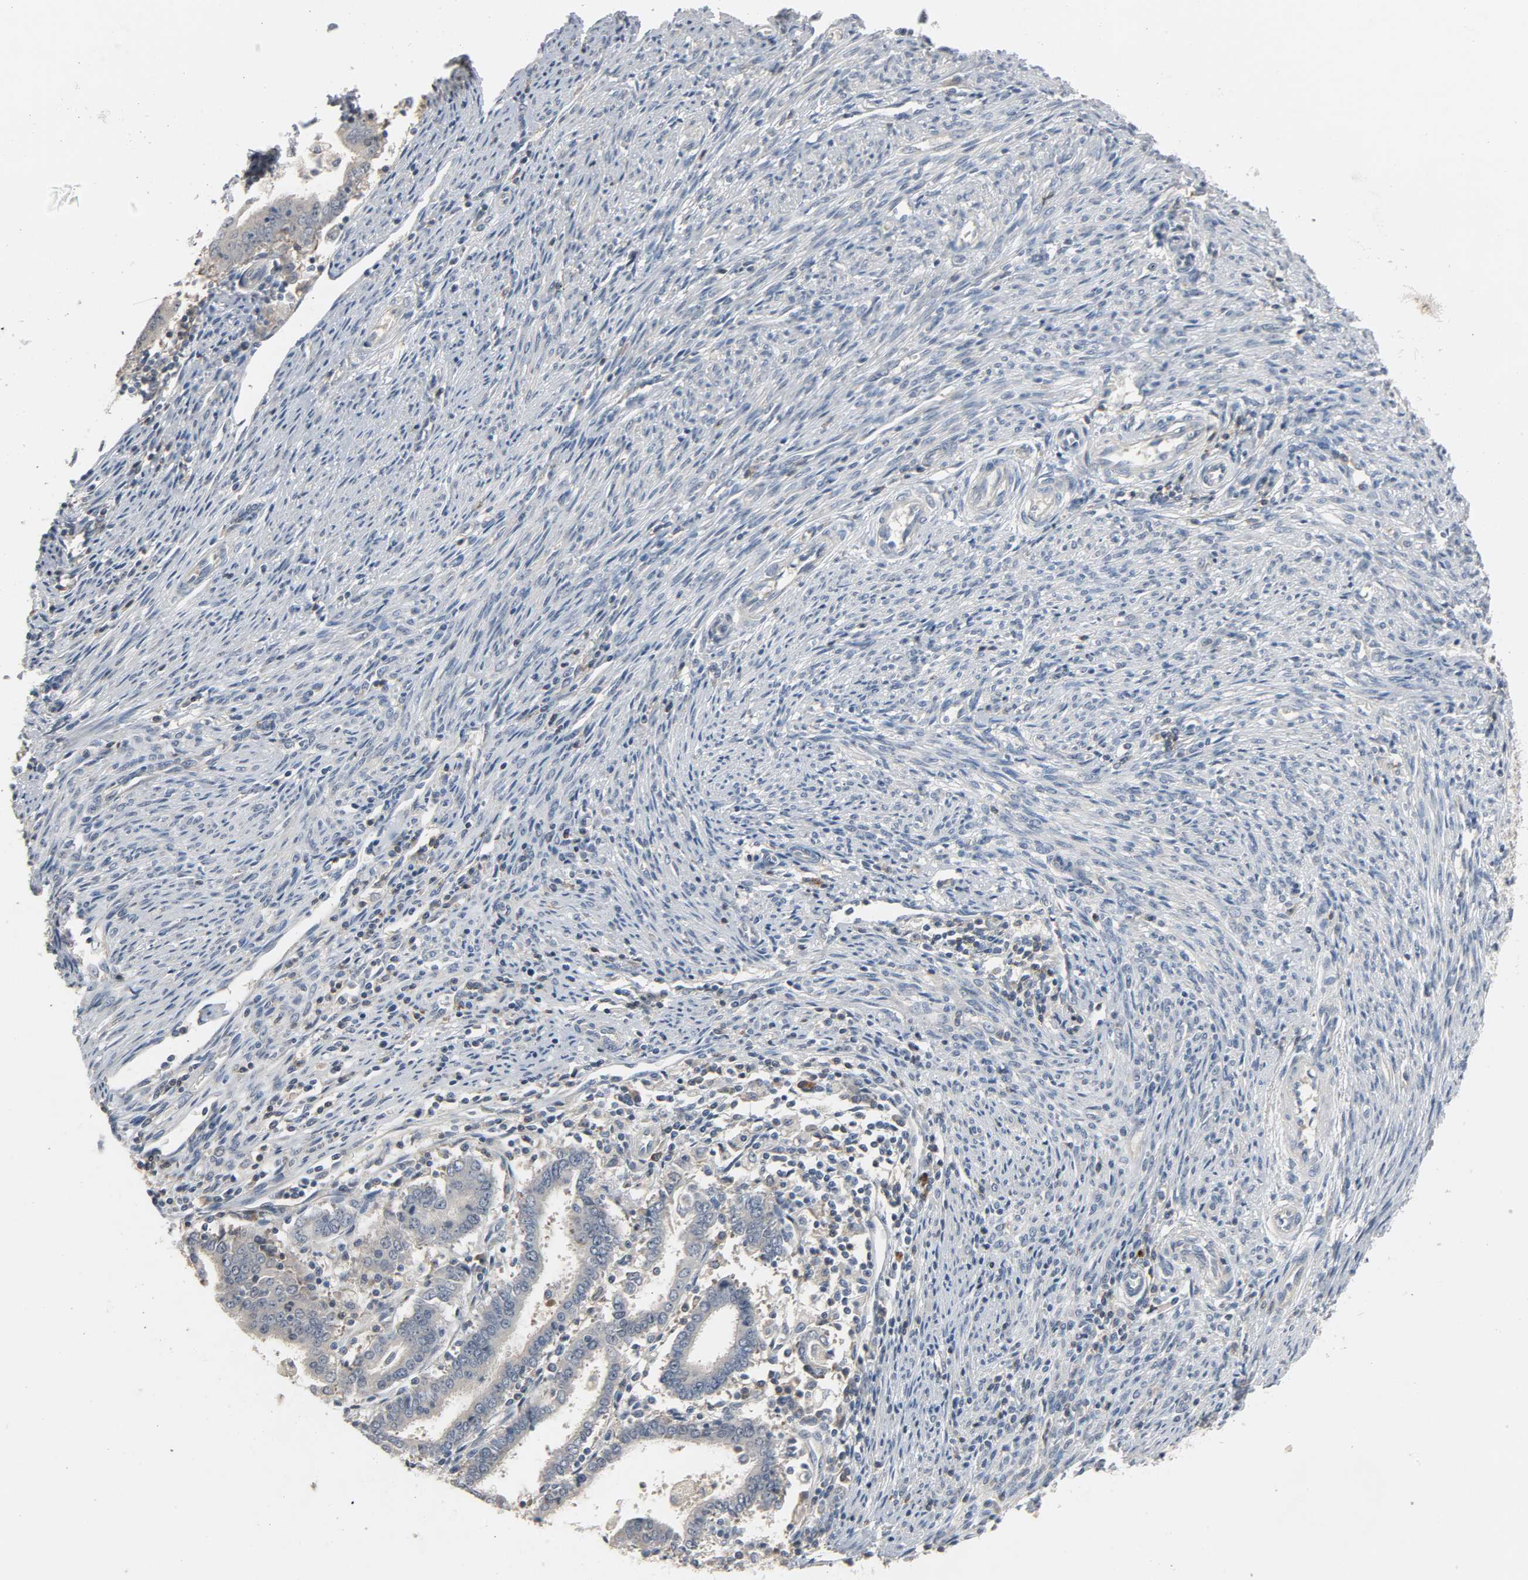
{"staining": {"intensity": "negative", "quantity": "none", "location": "none"}, "tissue": "endometrial cancer", "cell_type": "Tumor cells", "image_type": "cancer", "snomed": [{"axis": "morphology", "description": "Adenocarcinoma, NOS"}, {"axis": "topography", "description": "Uterus"}], "caption": "This is a photomicrograph of immunohistochemistry staining of endometrial cancer (adenocarcinoma), which shows no positivity in tumor cells.", "gene": "CD4", "patient": {"sex": "female", "age": 83}}